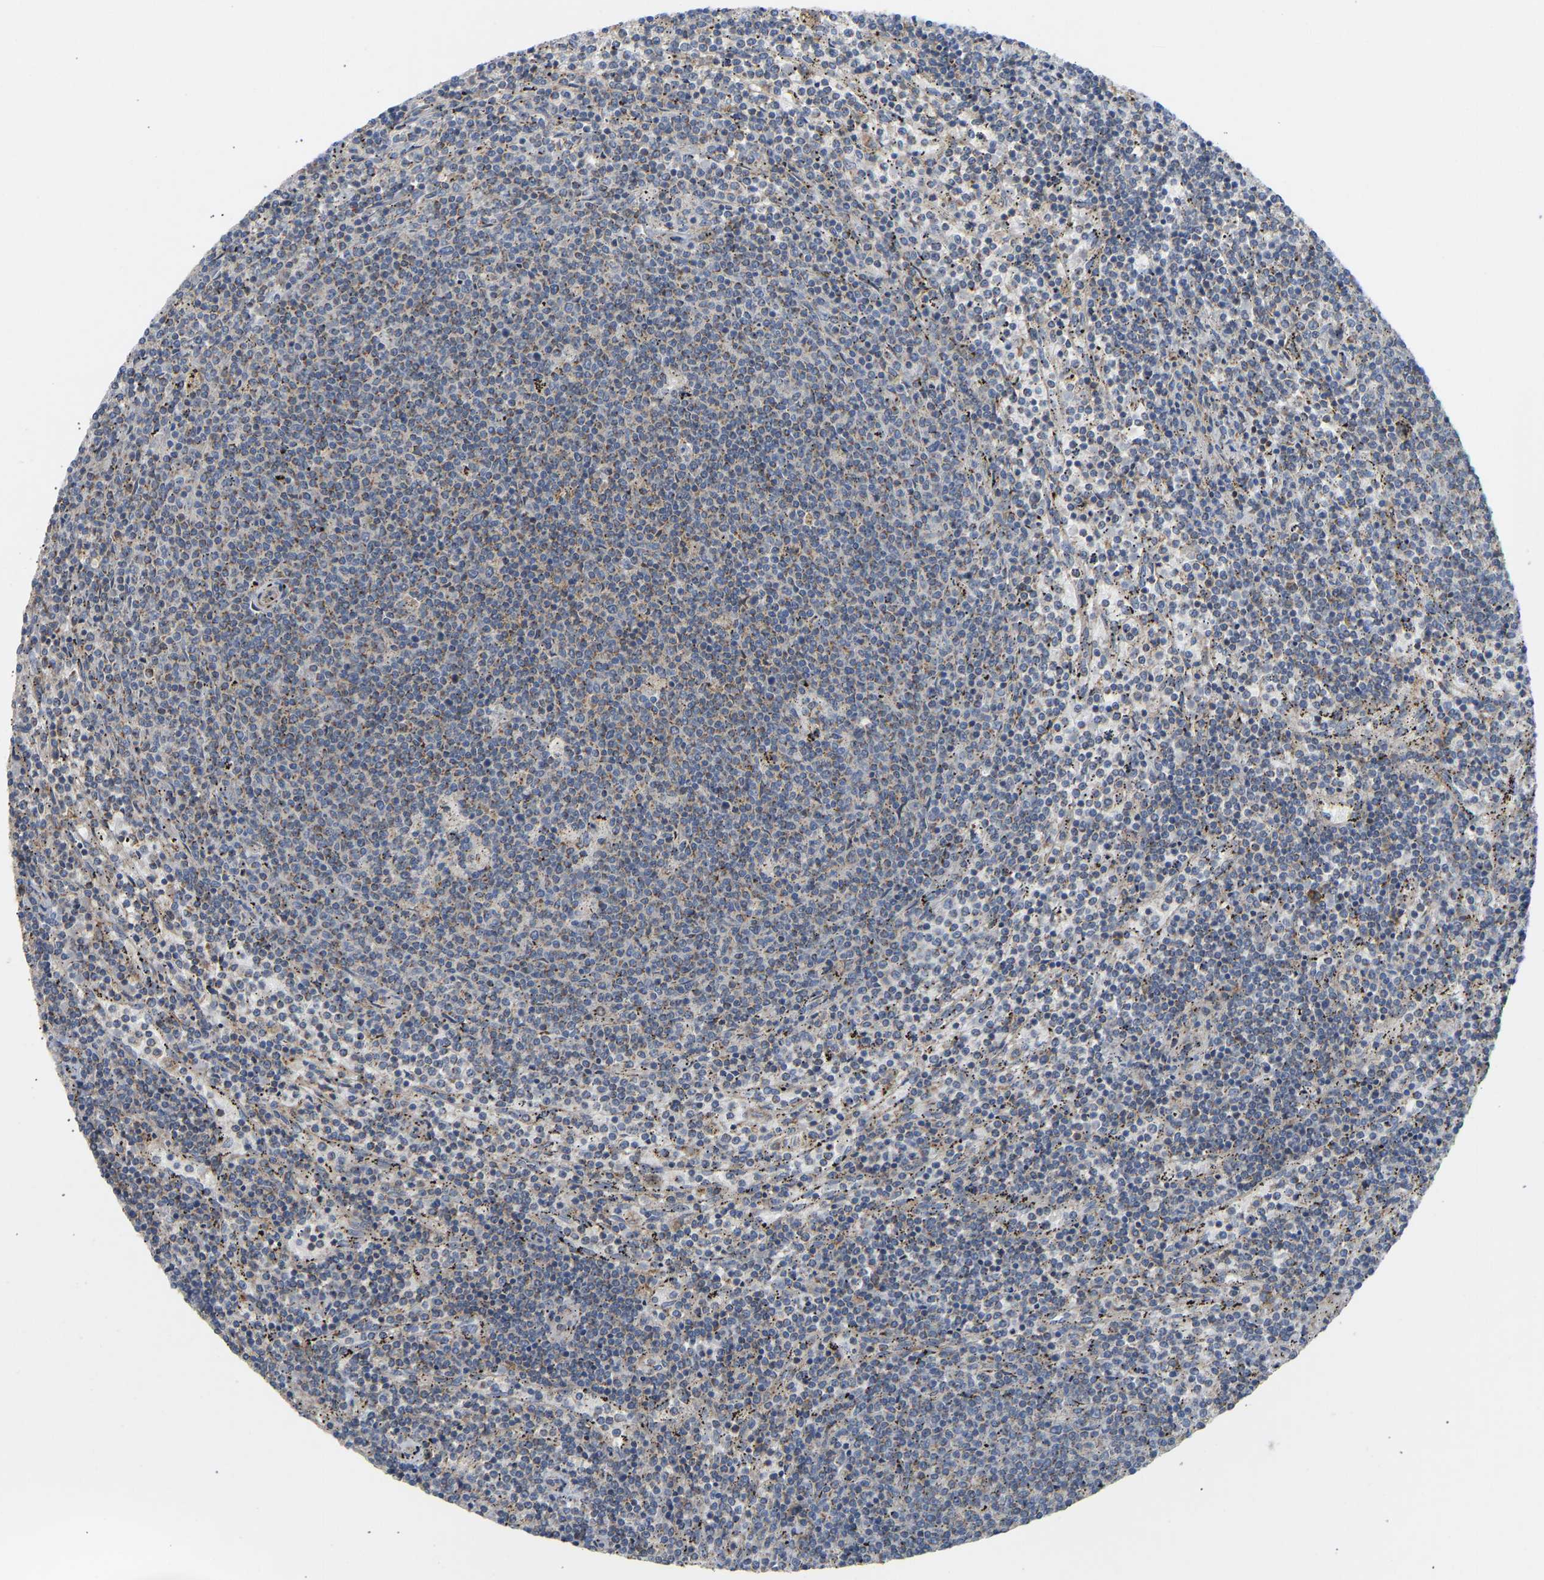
{"staining": {"intensity": "weak", "quantity": "<25%", "location": "cytoplasmic/membranous"}, "tissue": "lymphoma", "cell_type": "Tumor cells", "image_type": "cancer", "snomed": [{"axis": "morphology", "description": "Malignant lymphoma, non-Hodgkin's type, Low grade"}, {"axis": "topography", "description": "Spleen"}], "caption": "Immunohistochemistry image of neoplastic tissue: human lymphoma stained with DAB (3,3'-diaminobenzidine) exhibits no significant protein staining in tumor cells.", "gene": "HACD2", "patient": {"sex": "female", "age": 50}}